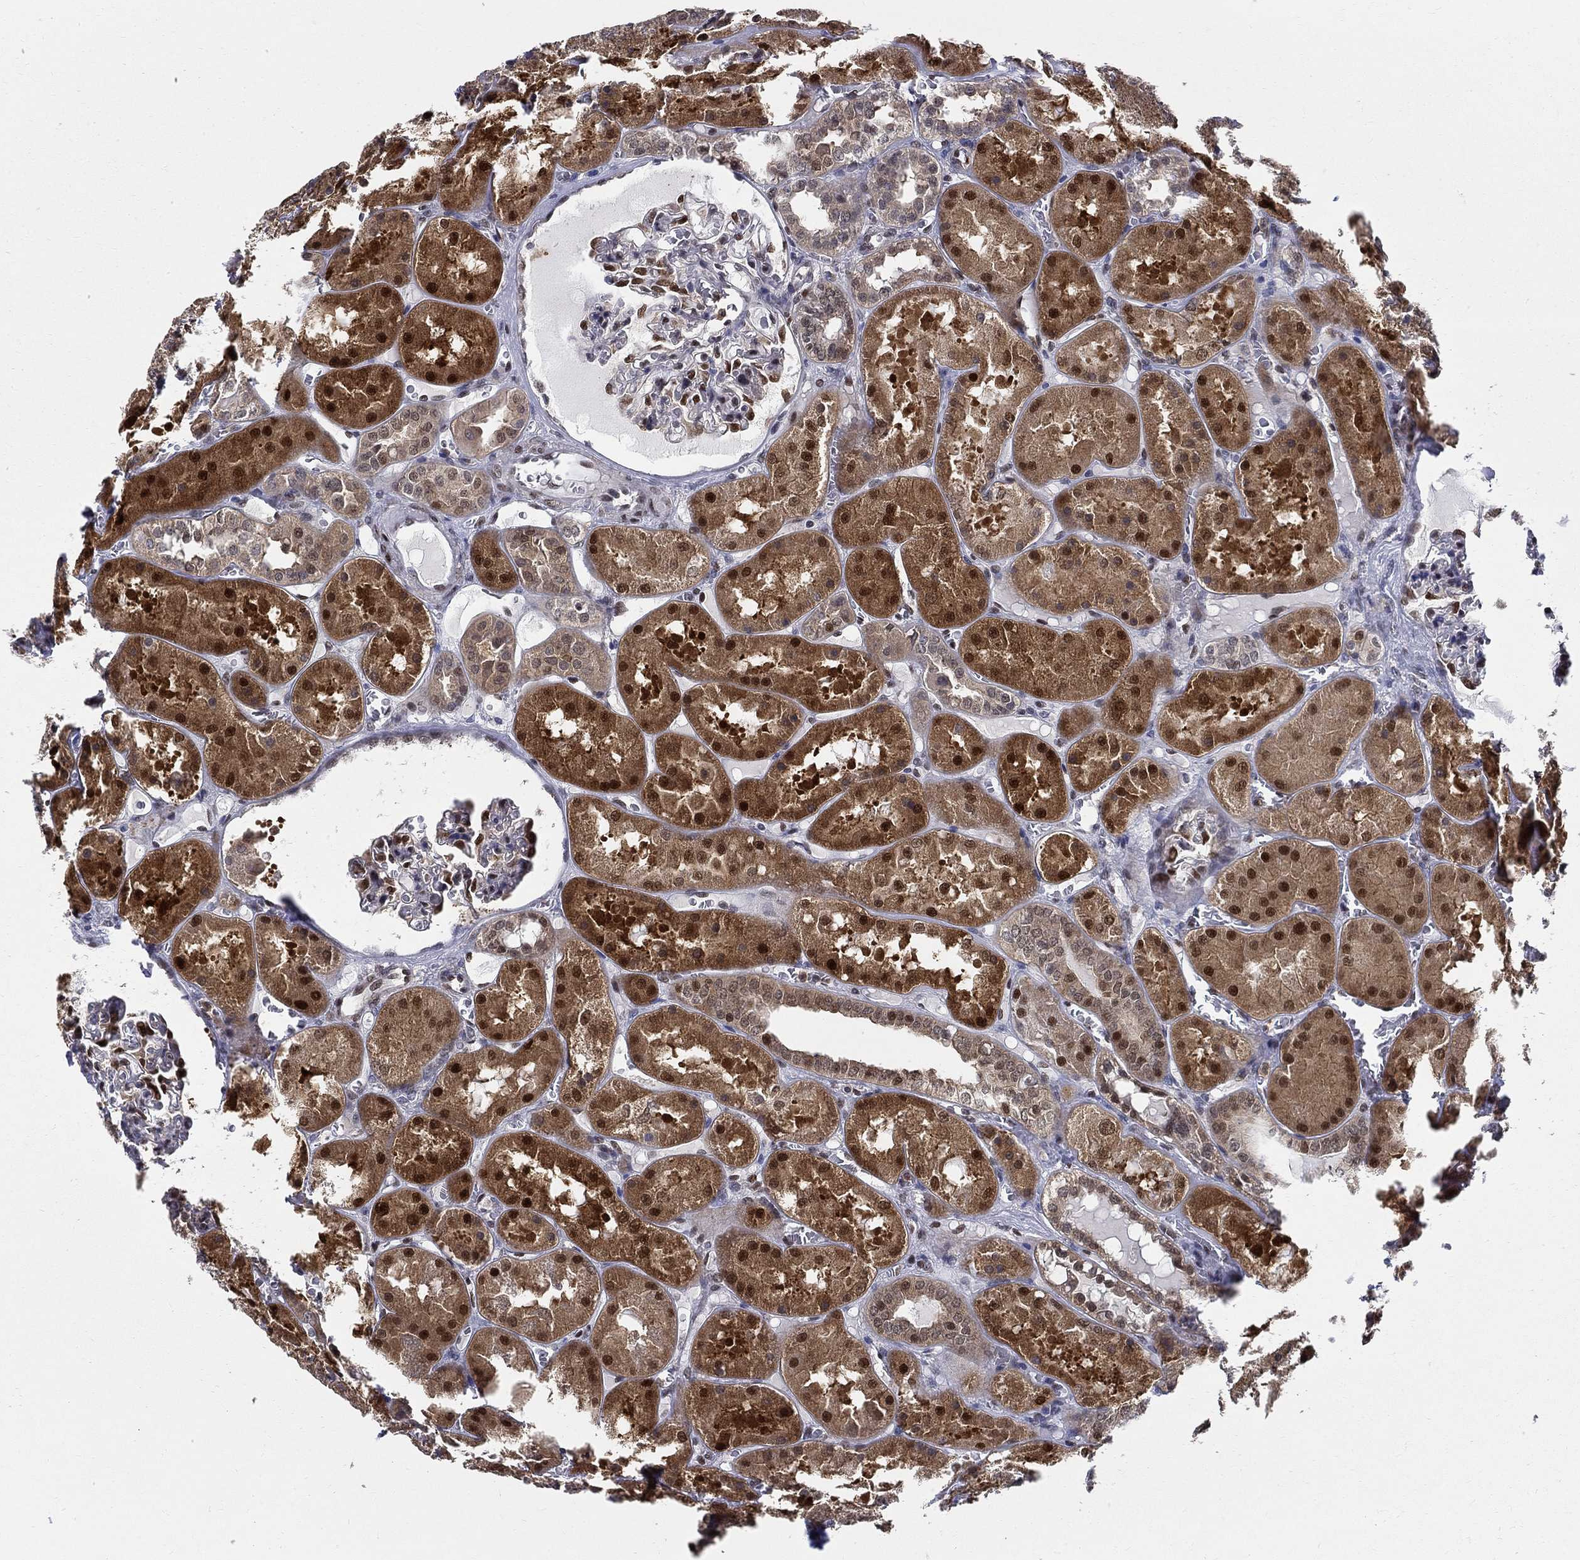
{"staining": {"intensity": "strong", "quantity": "<25%", "location": "nuclear"}, "tissue": "kidney", "cell_type": "Cells in glomeruli", "image_type": "normal", "snomed": [{"axis": "morphology", "description": "Normal tissue, NOS"}, {"axis": "topography", "description": "Kidney"}], "caption": "A high-resolution micrograph shows immunohistochemistry (IHC) staining of normal kidney, which demonstrates strong nuclear expression in about <25% of cells in glomeruli.", "gene": "ZNF594", "patient": {"sex": "male", "age": 73}}